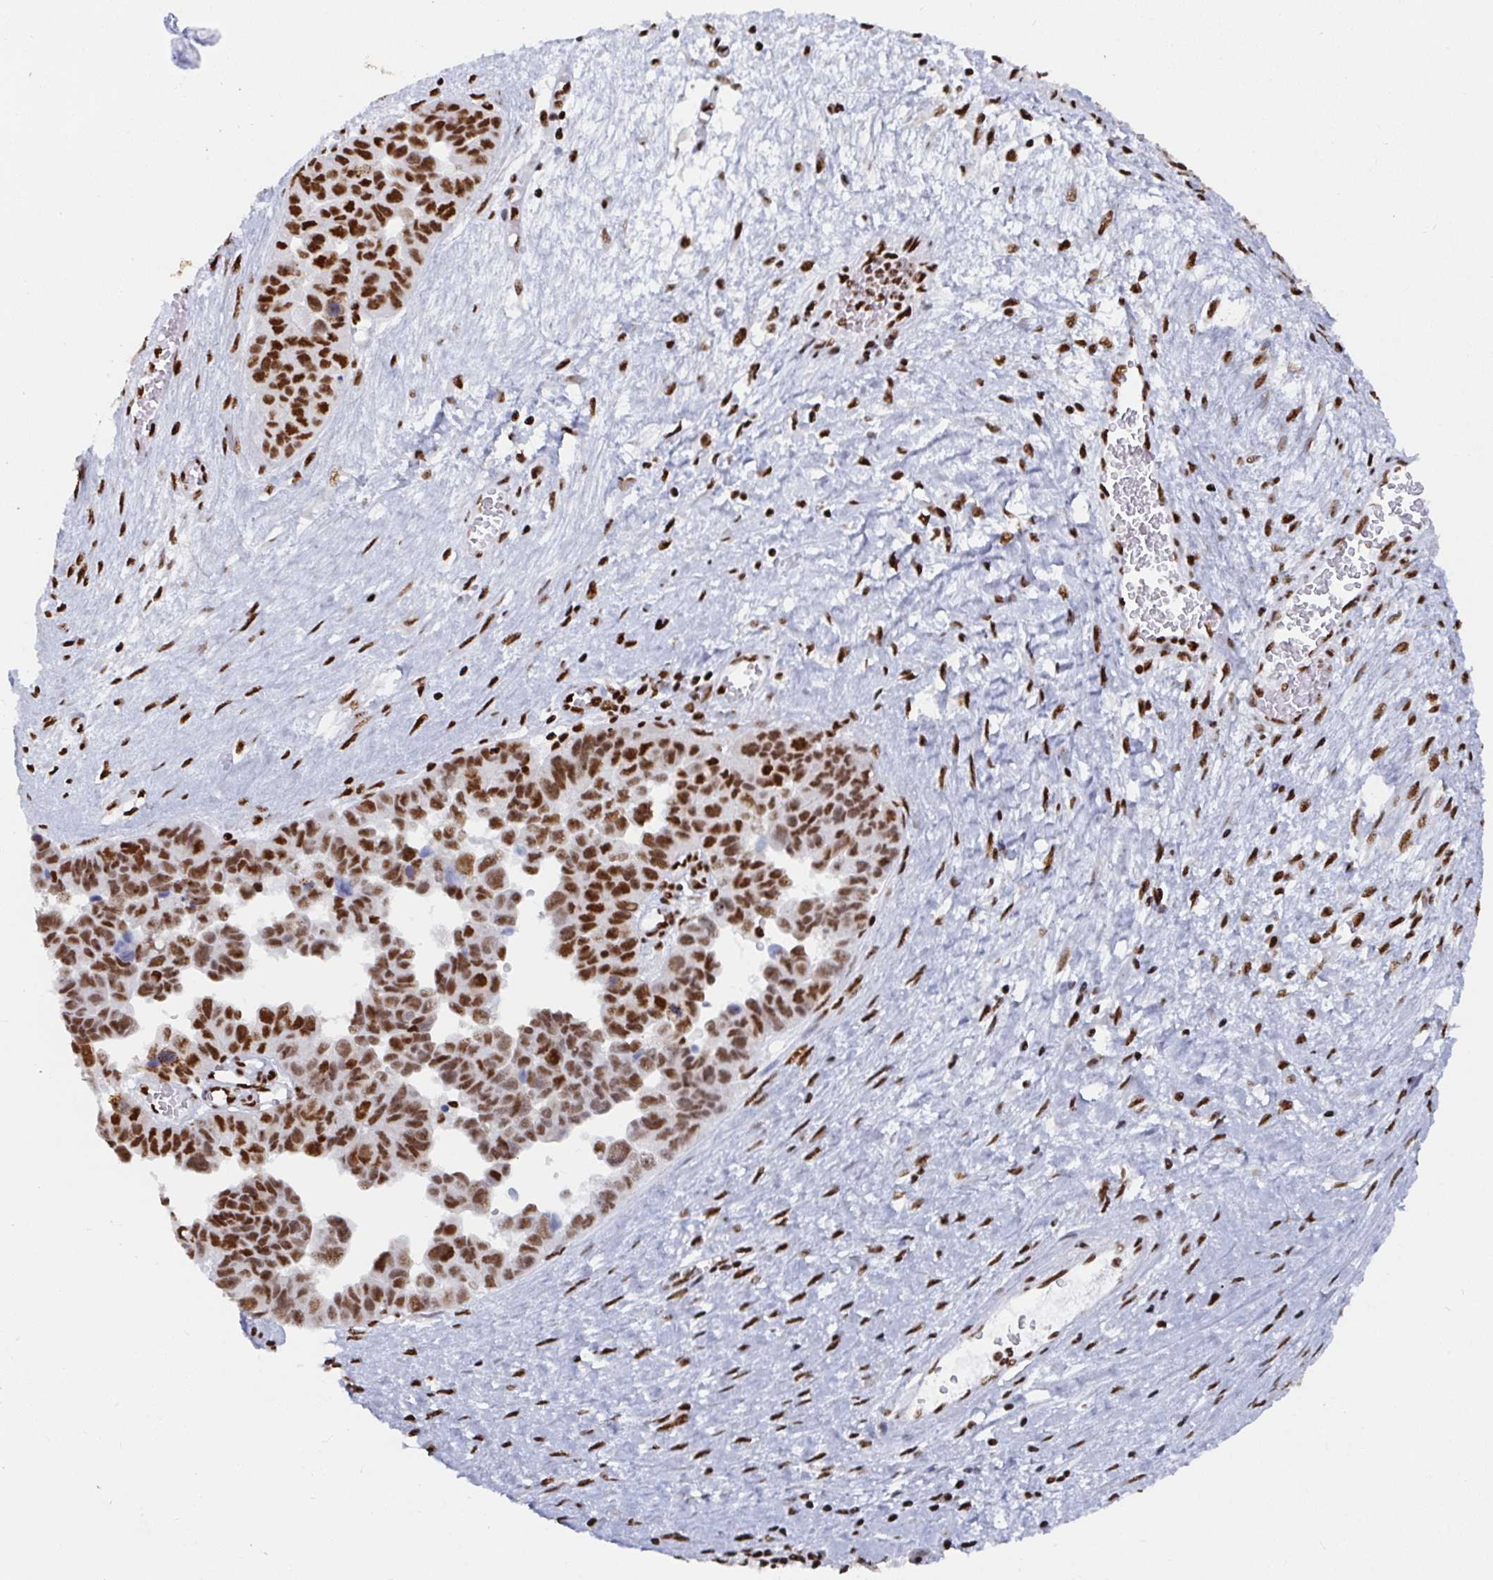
{"staining": {"intensity": "moderate", "quantity": ">75%", "location": "nuclear"}, "tissue": "ovarian cancer", "cell_type": "Tumor cells", "image_type": "cancer", "snomed": [{"axis": "morphology", "description": "Cystadenocarcinoma, serous, NOS"}, {"axis": "topography", "description": "Ovary"}], "caption": "The immunohistochemical stain shows moderate nuclear staining in tumor cells of serous cystadenocarcinoma (ovarian) tissue.", "gene": "EWSR1", "patient": {"sex": "female", "age": 64}}